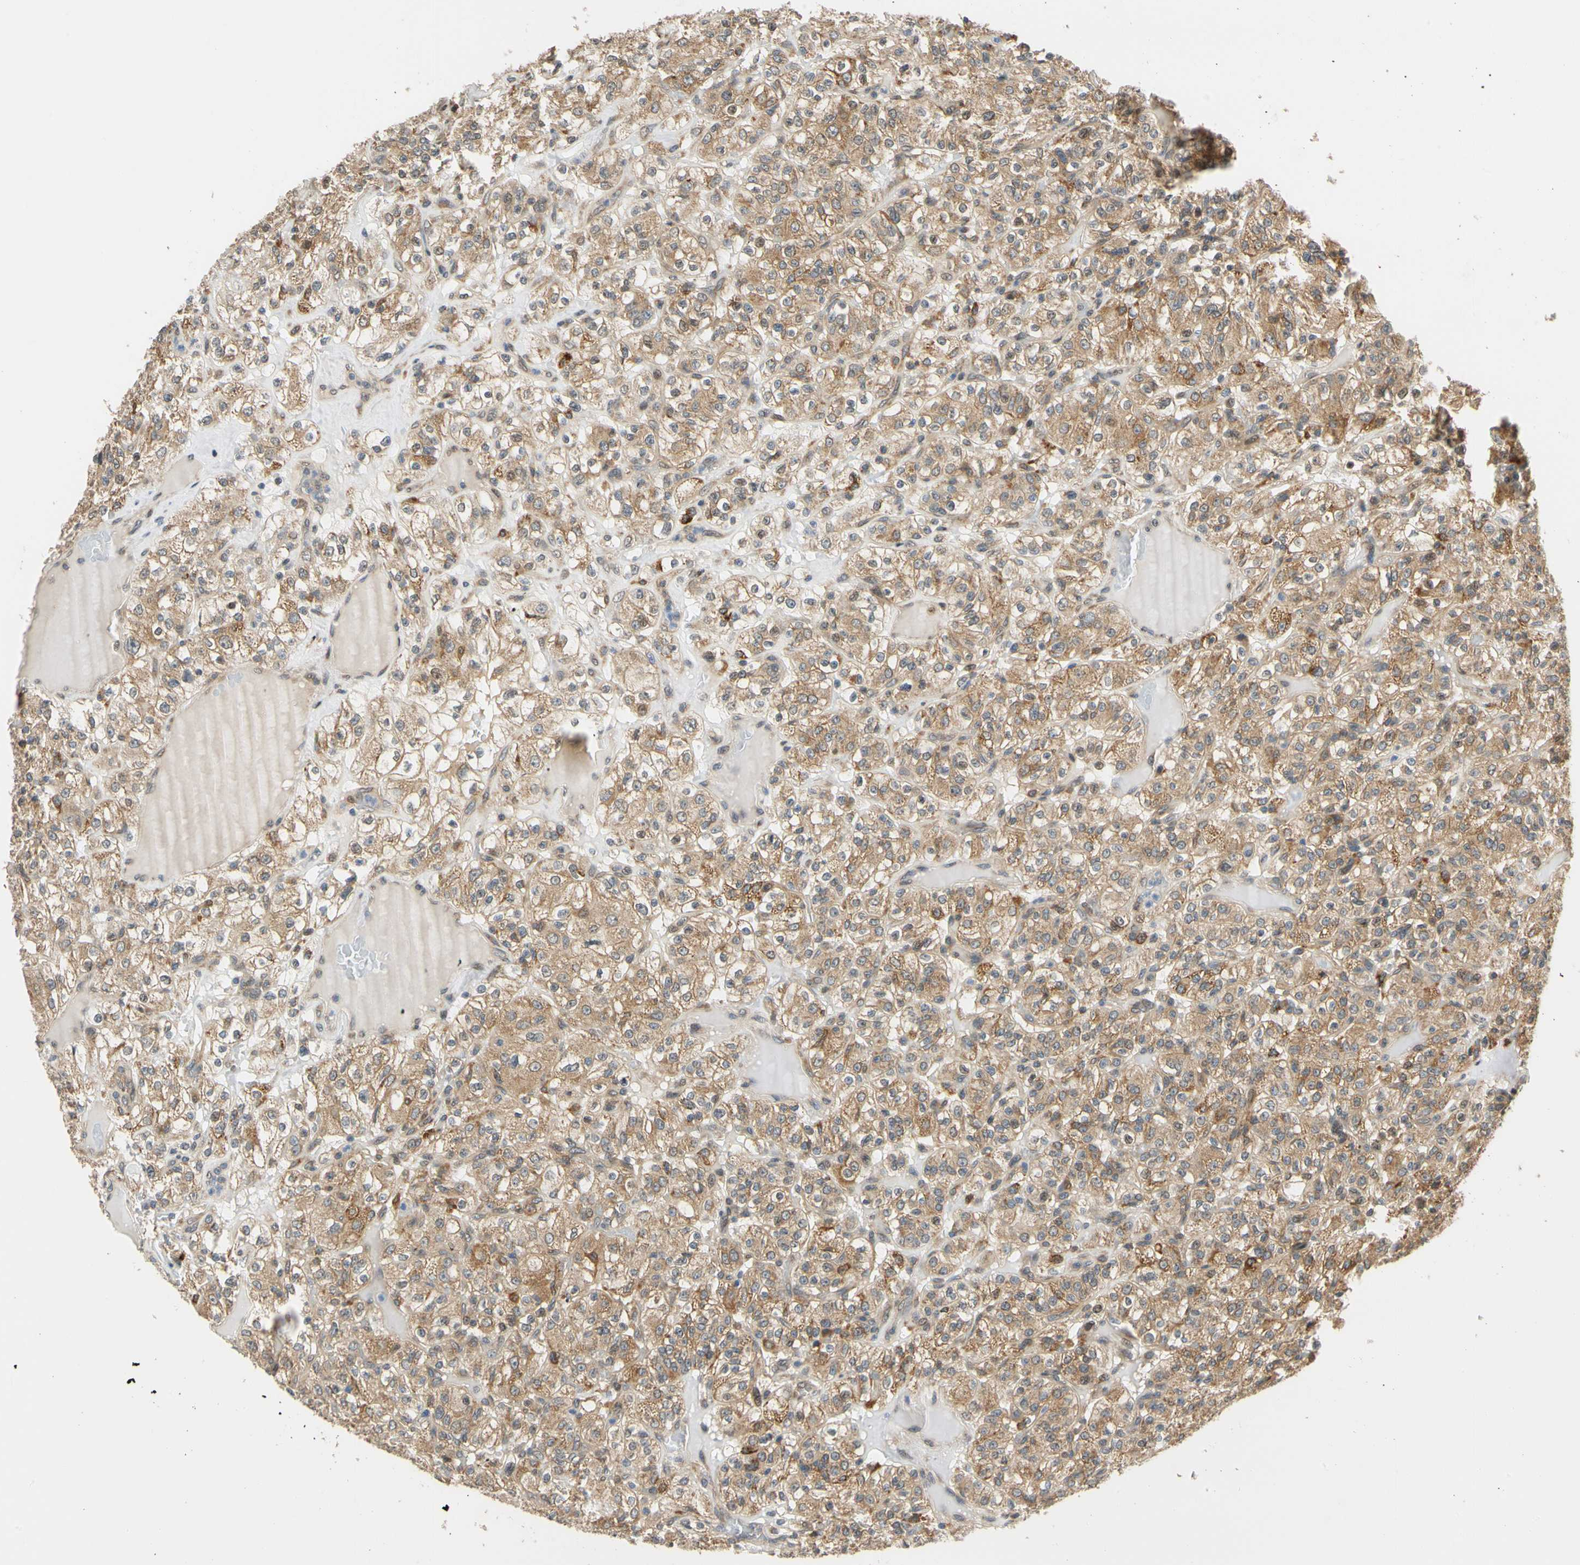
{"staining": {"intensity": "moderate", "quantity": ">75%", "location": "cytoplasmic/membranous"}, "tissue": "renal cancer", "cell_type": "Tumor cells", "image_type": "cancer", "snomed": [{"axis": "morphology", "description": "Normal tissue, NOS"}, {"axis": "morphology", "description": "Adenocarcinoma, NOS"}, {"axis": "topography", "description": "Kidney"}], "caption": "Renal cancer stained with immunohistochemistry (IHC) displays moderate cytoplasmic/membranous staining in approximately >75% of tumor cells.", "gene": "ANKHD1", "patient": {"sex": "female", "age": 72}}